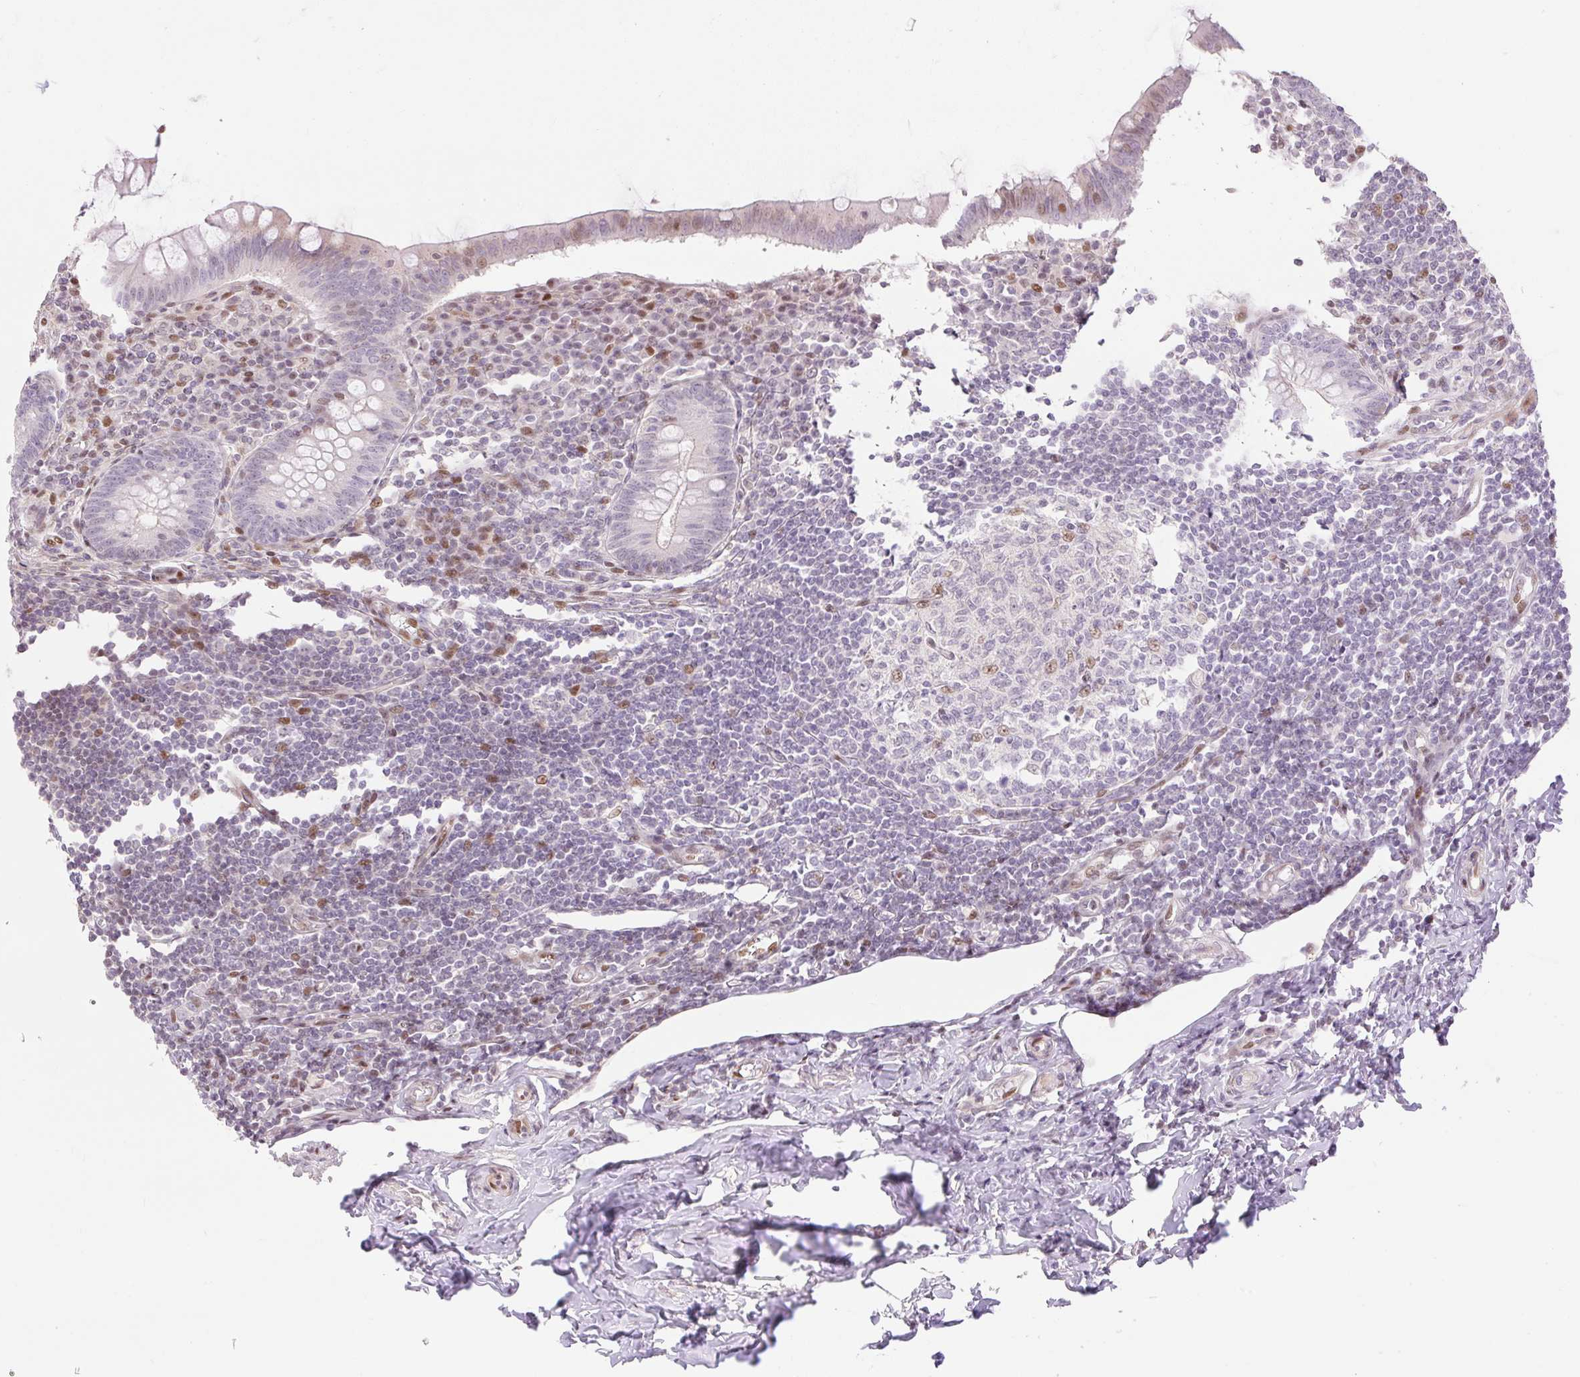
{"staining": {"intensity": "weak", "quantity": "<25%", "location": "nuclear"}, "tissue": "appendix", "cell_type": "Glandular cells", "image_type": "normal", "snomed": [{"axis": "morphology", "description": "Normal tissue, NOS"}, {"axis": "topography", "description": "Appendix"}], "caption": "DAB (3,3'-diaminobenzidine) immunohistochemical staining of benign human appendix reveals no significant staining in glandular cells.", "gene": "RIPPLY3", "patient": {"sex": "female", "age": 33}}